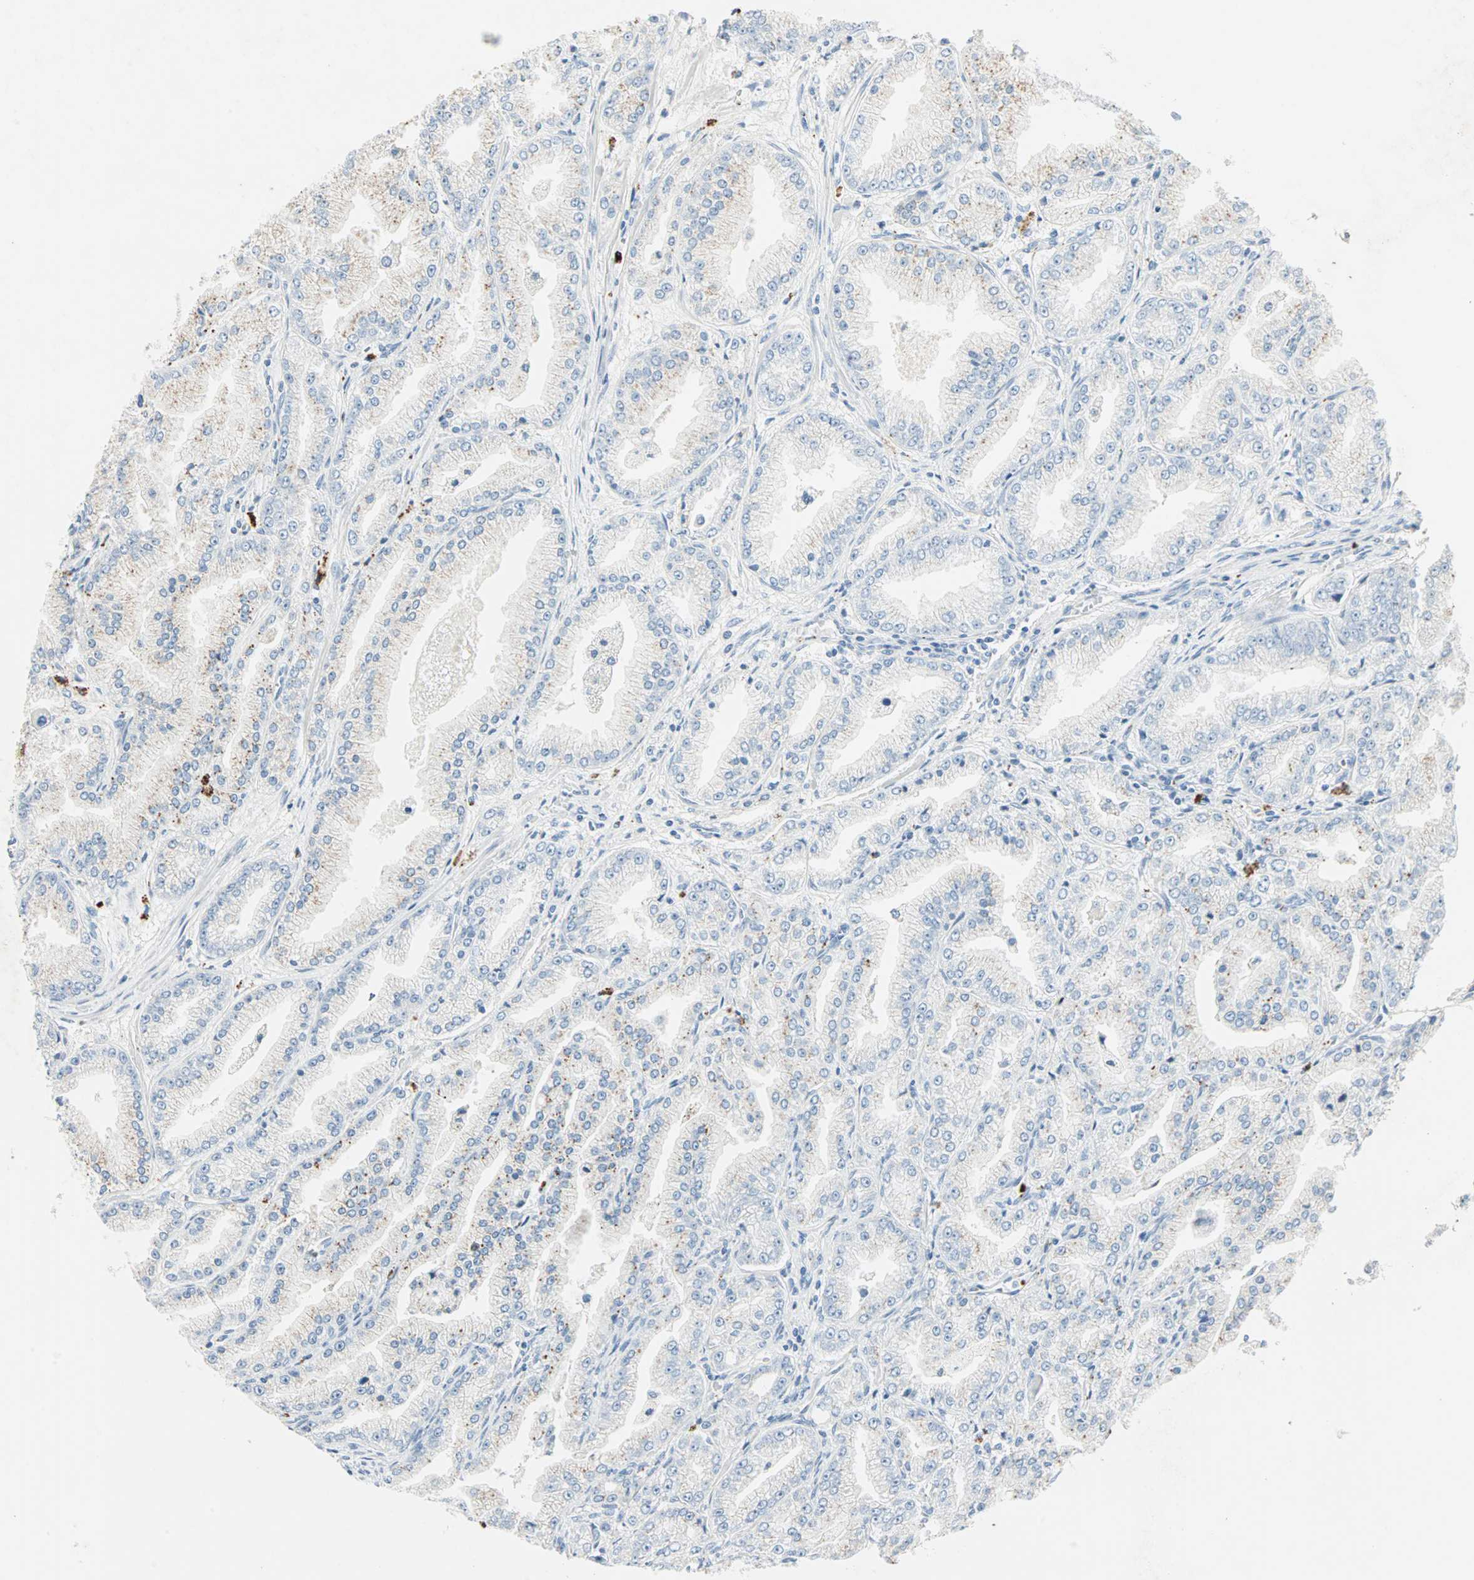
{"staining": {"intensity": "moderate", "quantity": "<25%", "location": "cytoplasmic/membranous"}, "tissue": "prostate cancer", "cell_type": "Tumor cells", "image_type": "cancer", "snomed": [{"axis": "morphology", "description": "Adenocarcinoma, High grade"}, {"axis": "topography", "description": "Prostate"}], "caption": "Protein positivity by immunohistochemistry (IHC) displays moderate cytoplasmic/membranous staining in about <25% of tumor cells in prostate cancer (adenocarcinoma (high-grade)).", "gene": "CEACAM6", "patient": {"sex": "male", "age": 61}}